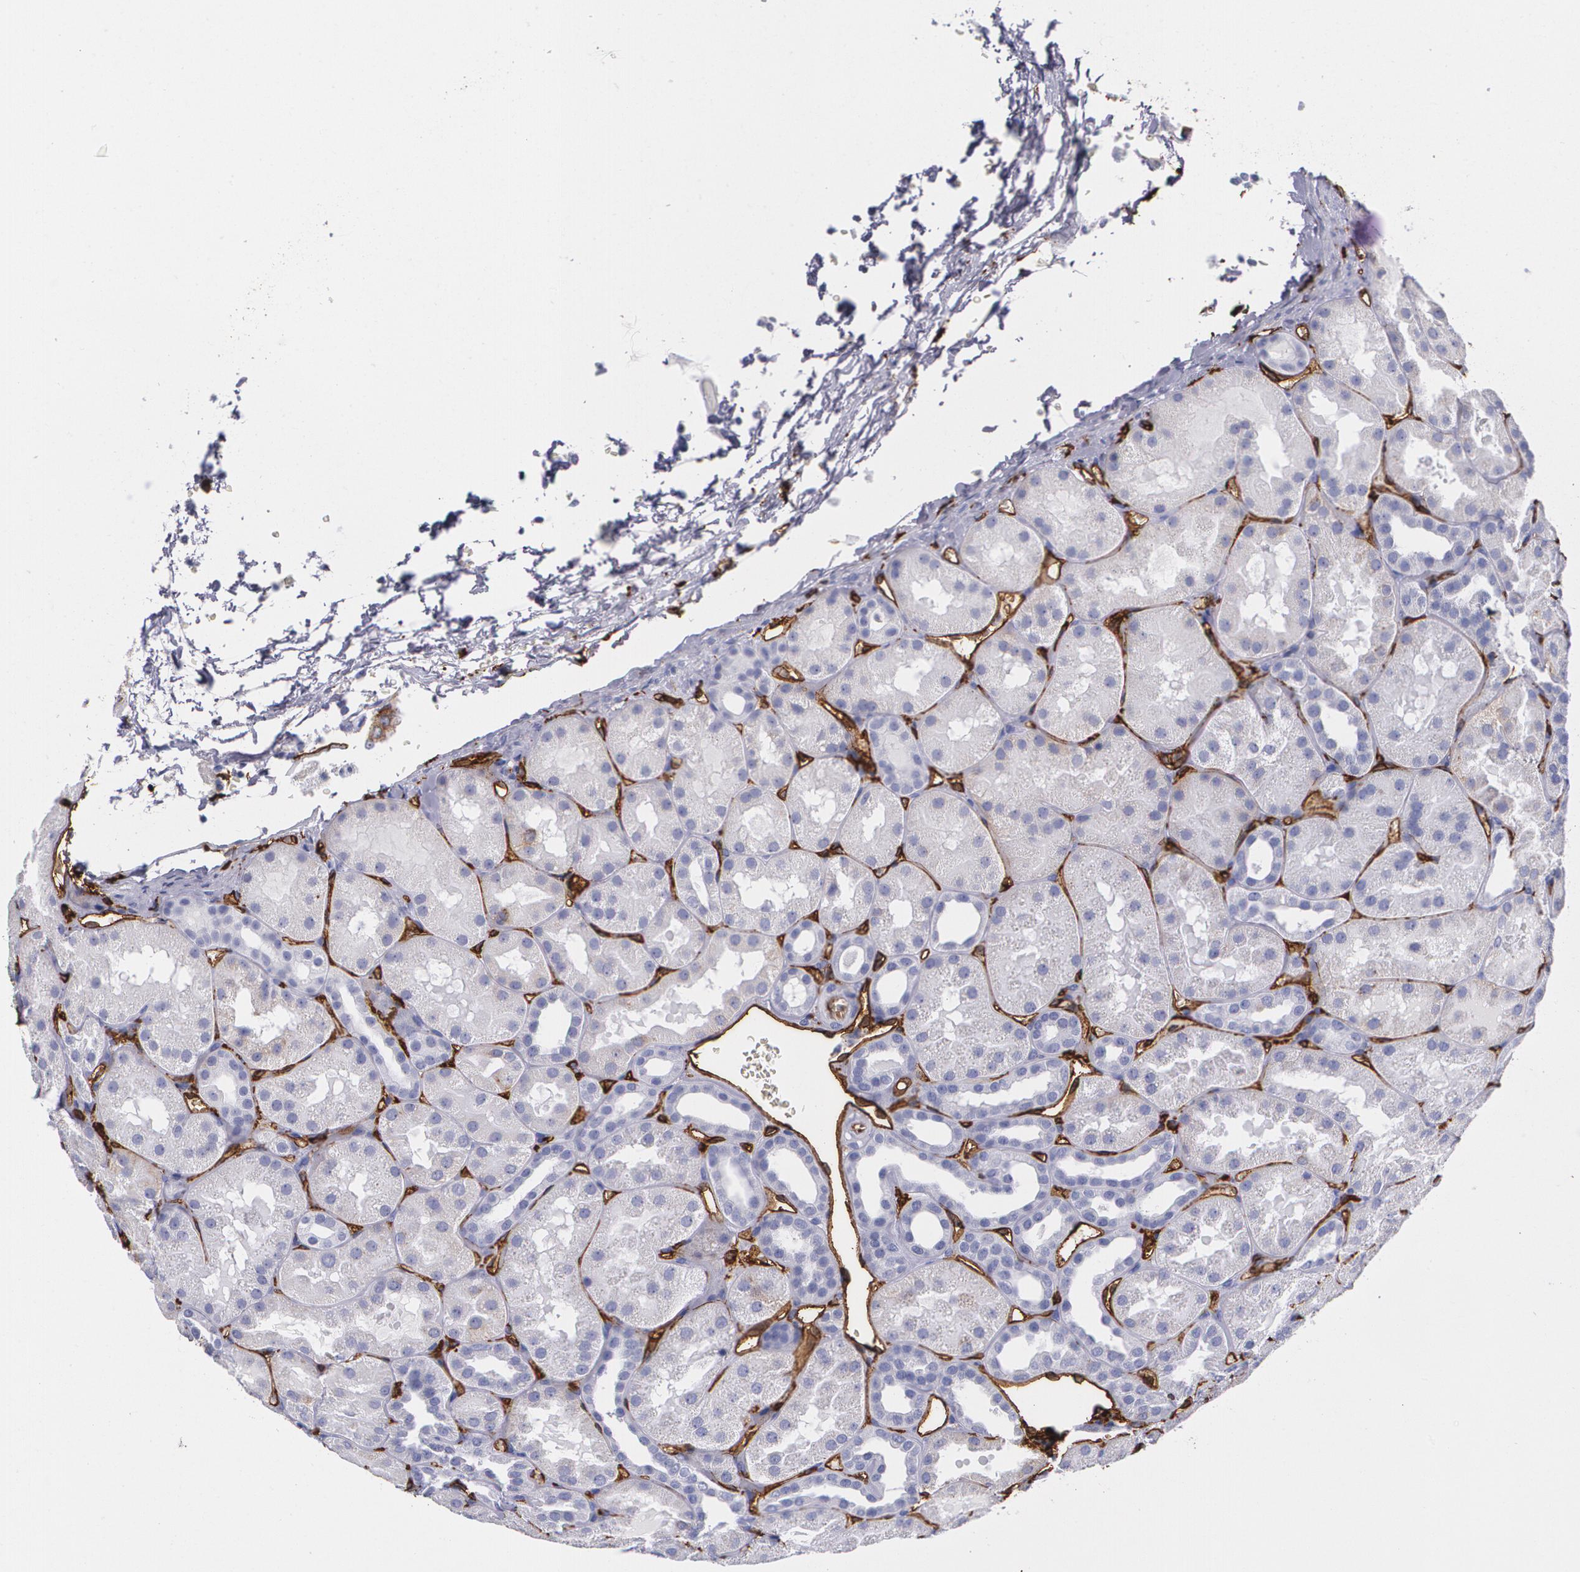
{"staining": {"intensity": "strong", "quantity": "25%-75%", "location": "cytoplasmic/membranous"}, "tissue": "kidney", "cell_type": "Cells in glomeruli", "image_type": "normal", "snomed": [{"axis": "morphology", "description": "Normal tissue, NOS"}, {"axis": "topography", "description": "Kidney"}], "caption": "Kidney stained with DAB (3,3'-diaminobenzidine) immunohistochemistry shows high levels of strong cytoplasmic/membranous expression in approximately 25%-75% of cells in glomeruli.", "gene": "HLA", "patient": {"sex": "male", "age": 28}}